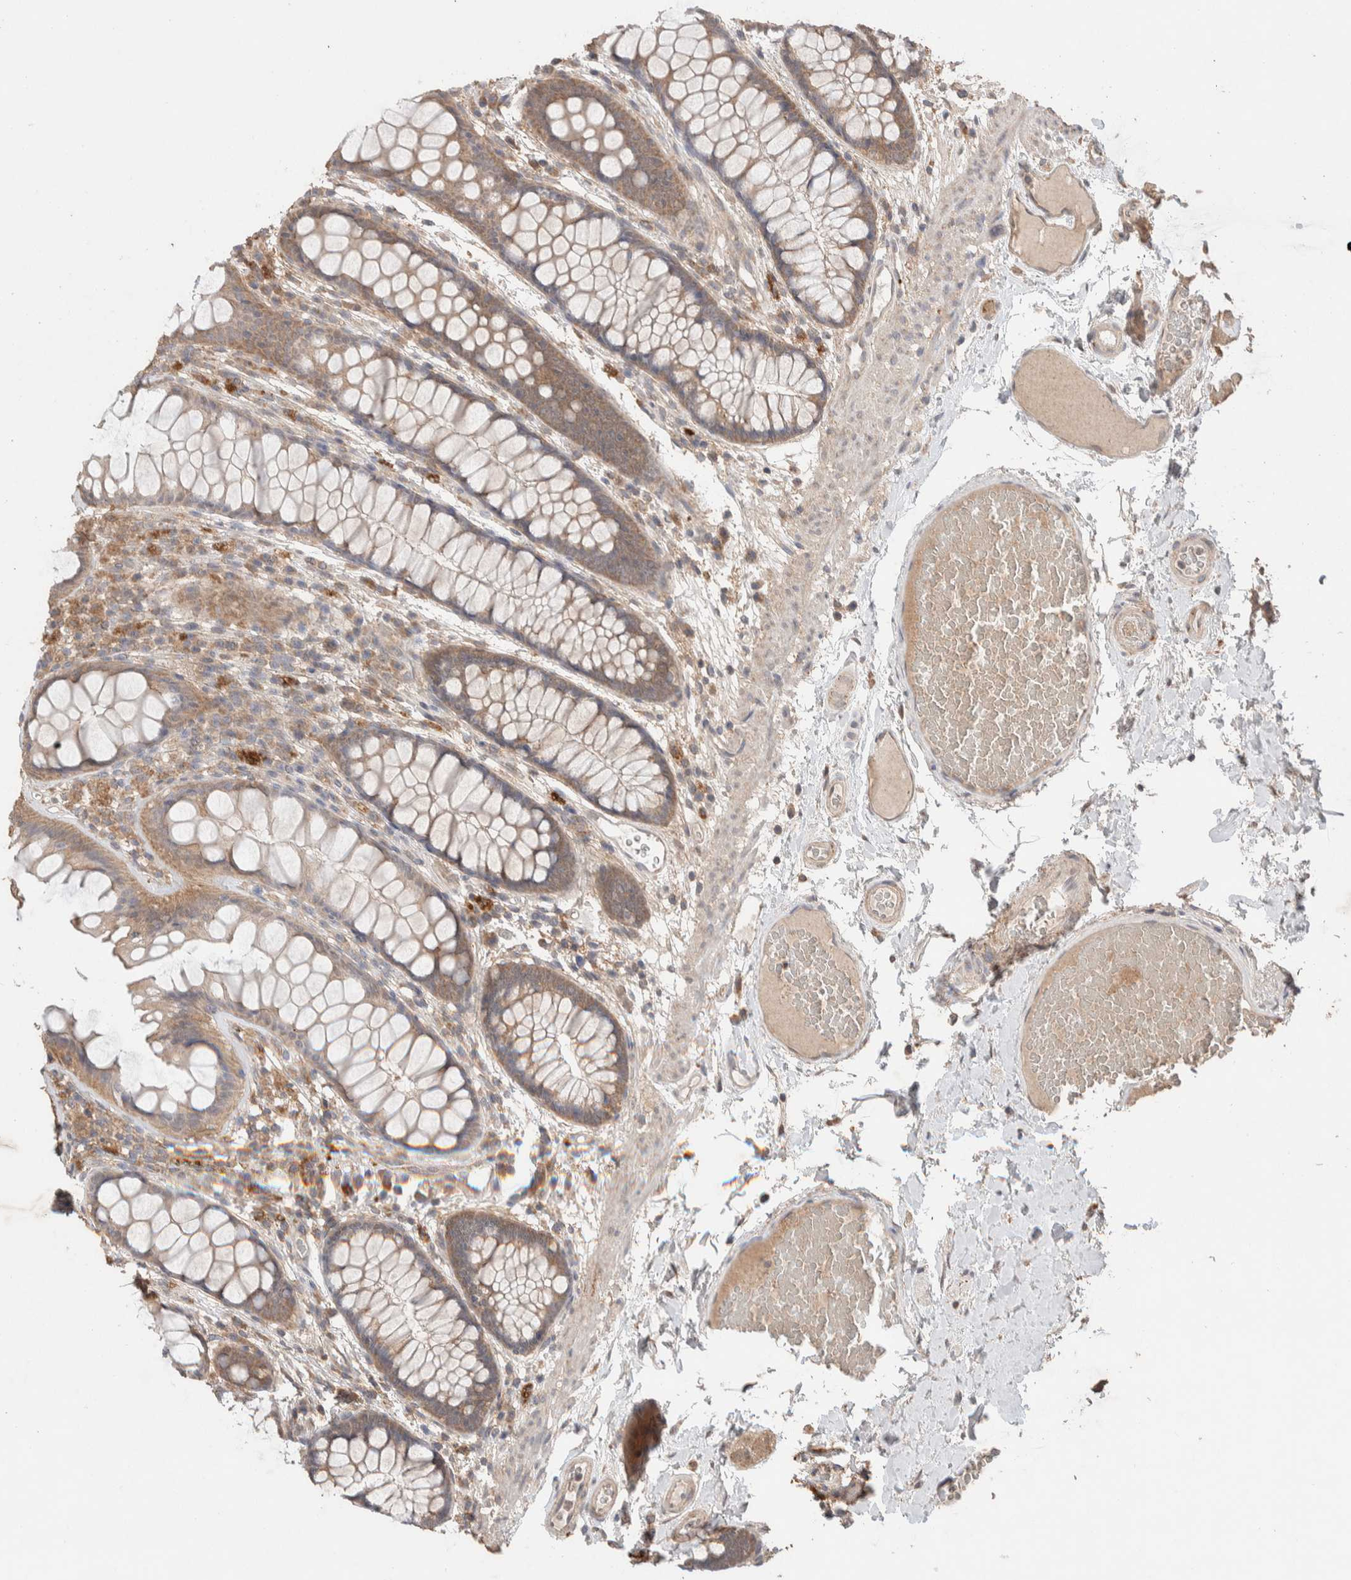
{"staining": {"intensity": "moderate", "quantity": ">75%", "location": "cytoplasmic/membranous"}, "tissue": "colon", "cell_type": "Endothelial cells", "image_type": "normal", "snomed": [{"axis": "morphology", "description": "Normal tissue, NOS"}, {"axis": "topography", "description": "Colon"}], "caption": "Protein expression analysis of unremarkable colon reveals moderate cytoplasmic/membranous positivity in about >75% of endothelial cells.", "gene": "KCNJ5", "patient": {"sex": "female", "age": 56}}